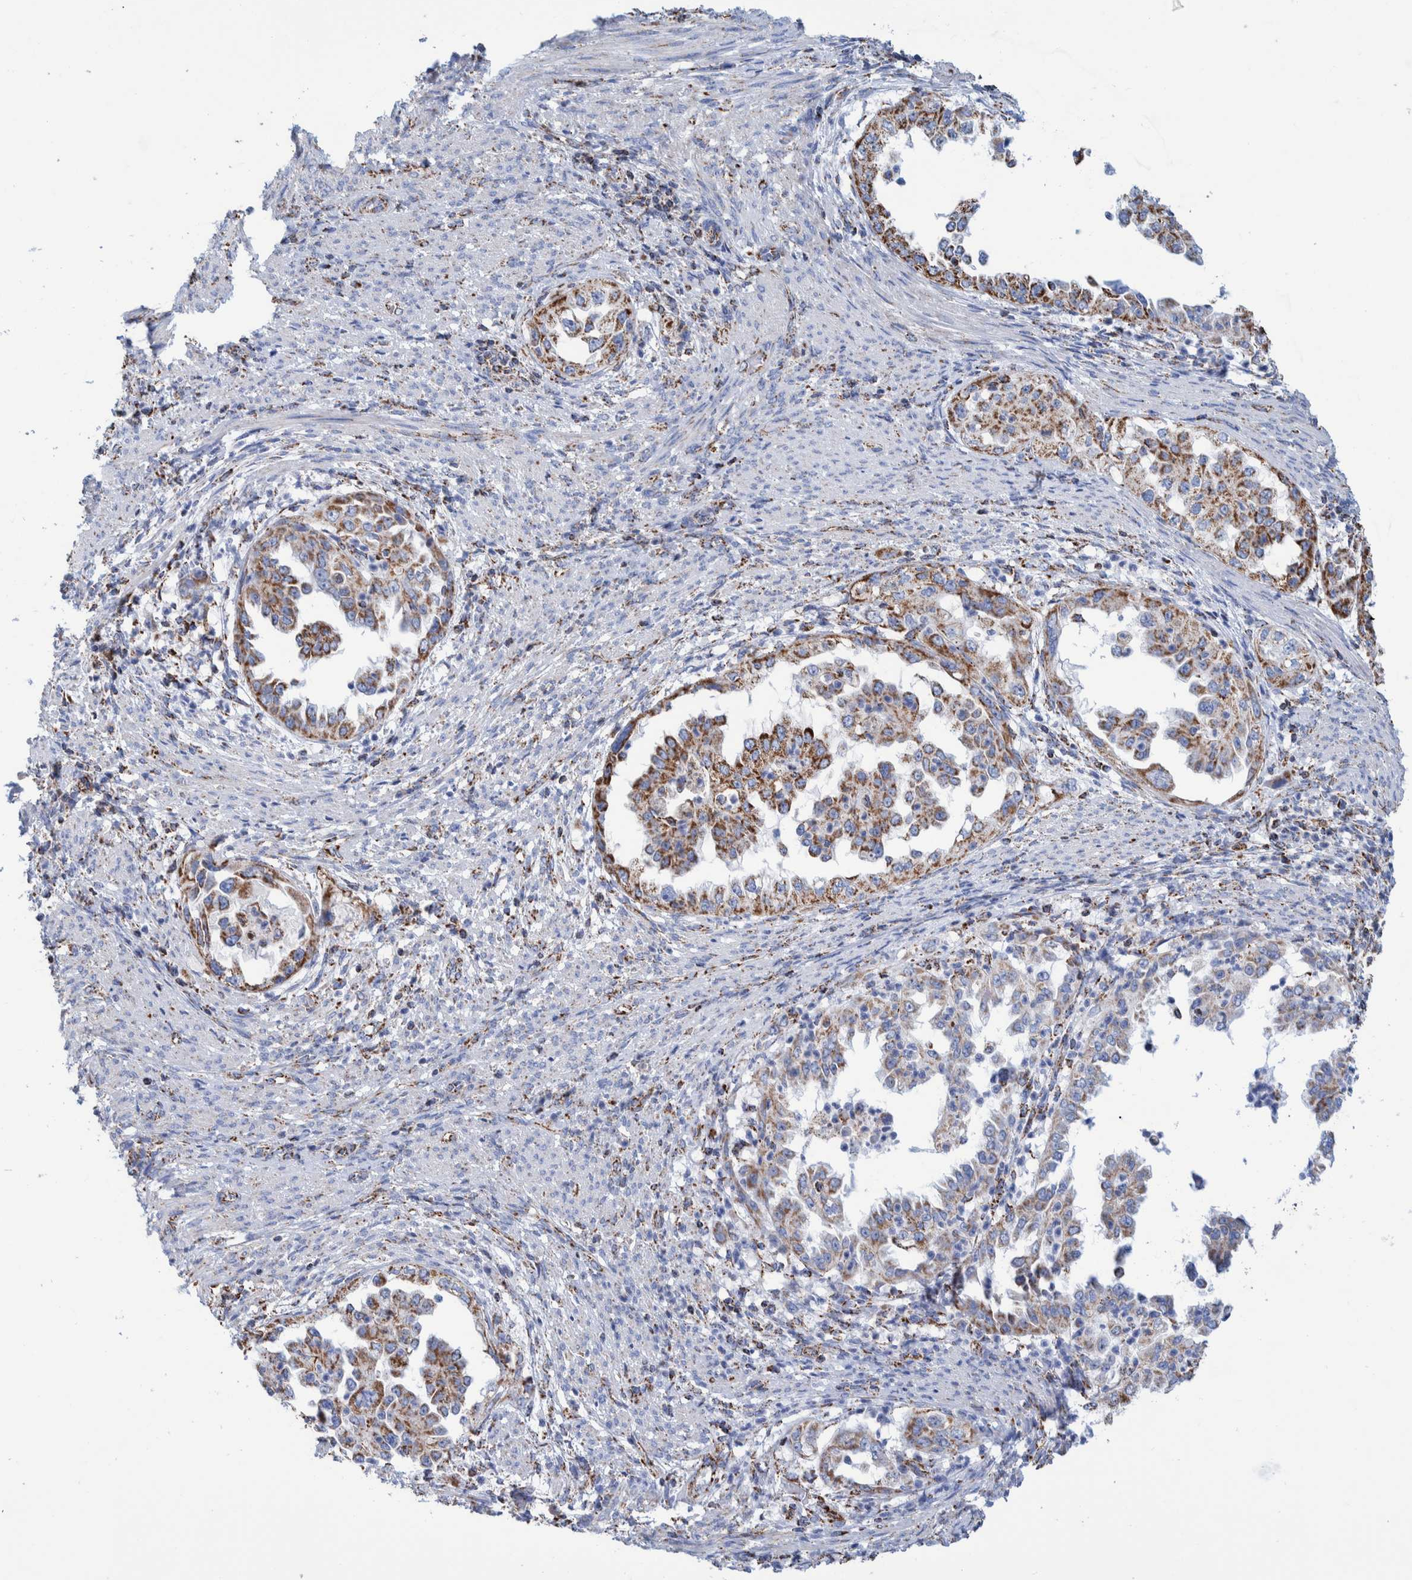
{"staining": {"intensity": "moderate", "quantity": ">75%", "location": "cytoplasmic/membranous"}, "tissue": "endometrial cancer", "cell_type": "Tumor cells", "image_type": "cancer", "snomed": [{"axis": "morphology", "description": "Adenocarcinoma, NOS"}, {"axis": "topography", "description": "Endometrium"}], "caption": "Brown immunohistochemical staining in endometrial cancer (adenocarcinoma) exhibits moderate cytoplasmic/membranous staining in about >75% of tumor cells. (DAB (3,3'-diaminobenzidine) IHC, brown staining for protein, blue staining for nuclei).", "gene": "DECR1", "patient": {"sex": "female", "age": 85}}